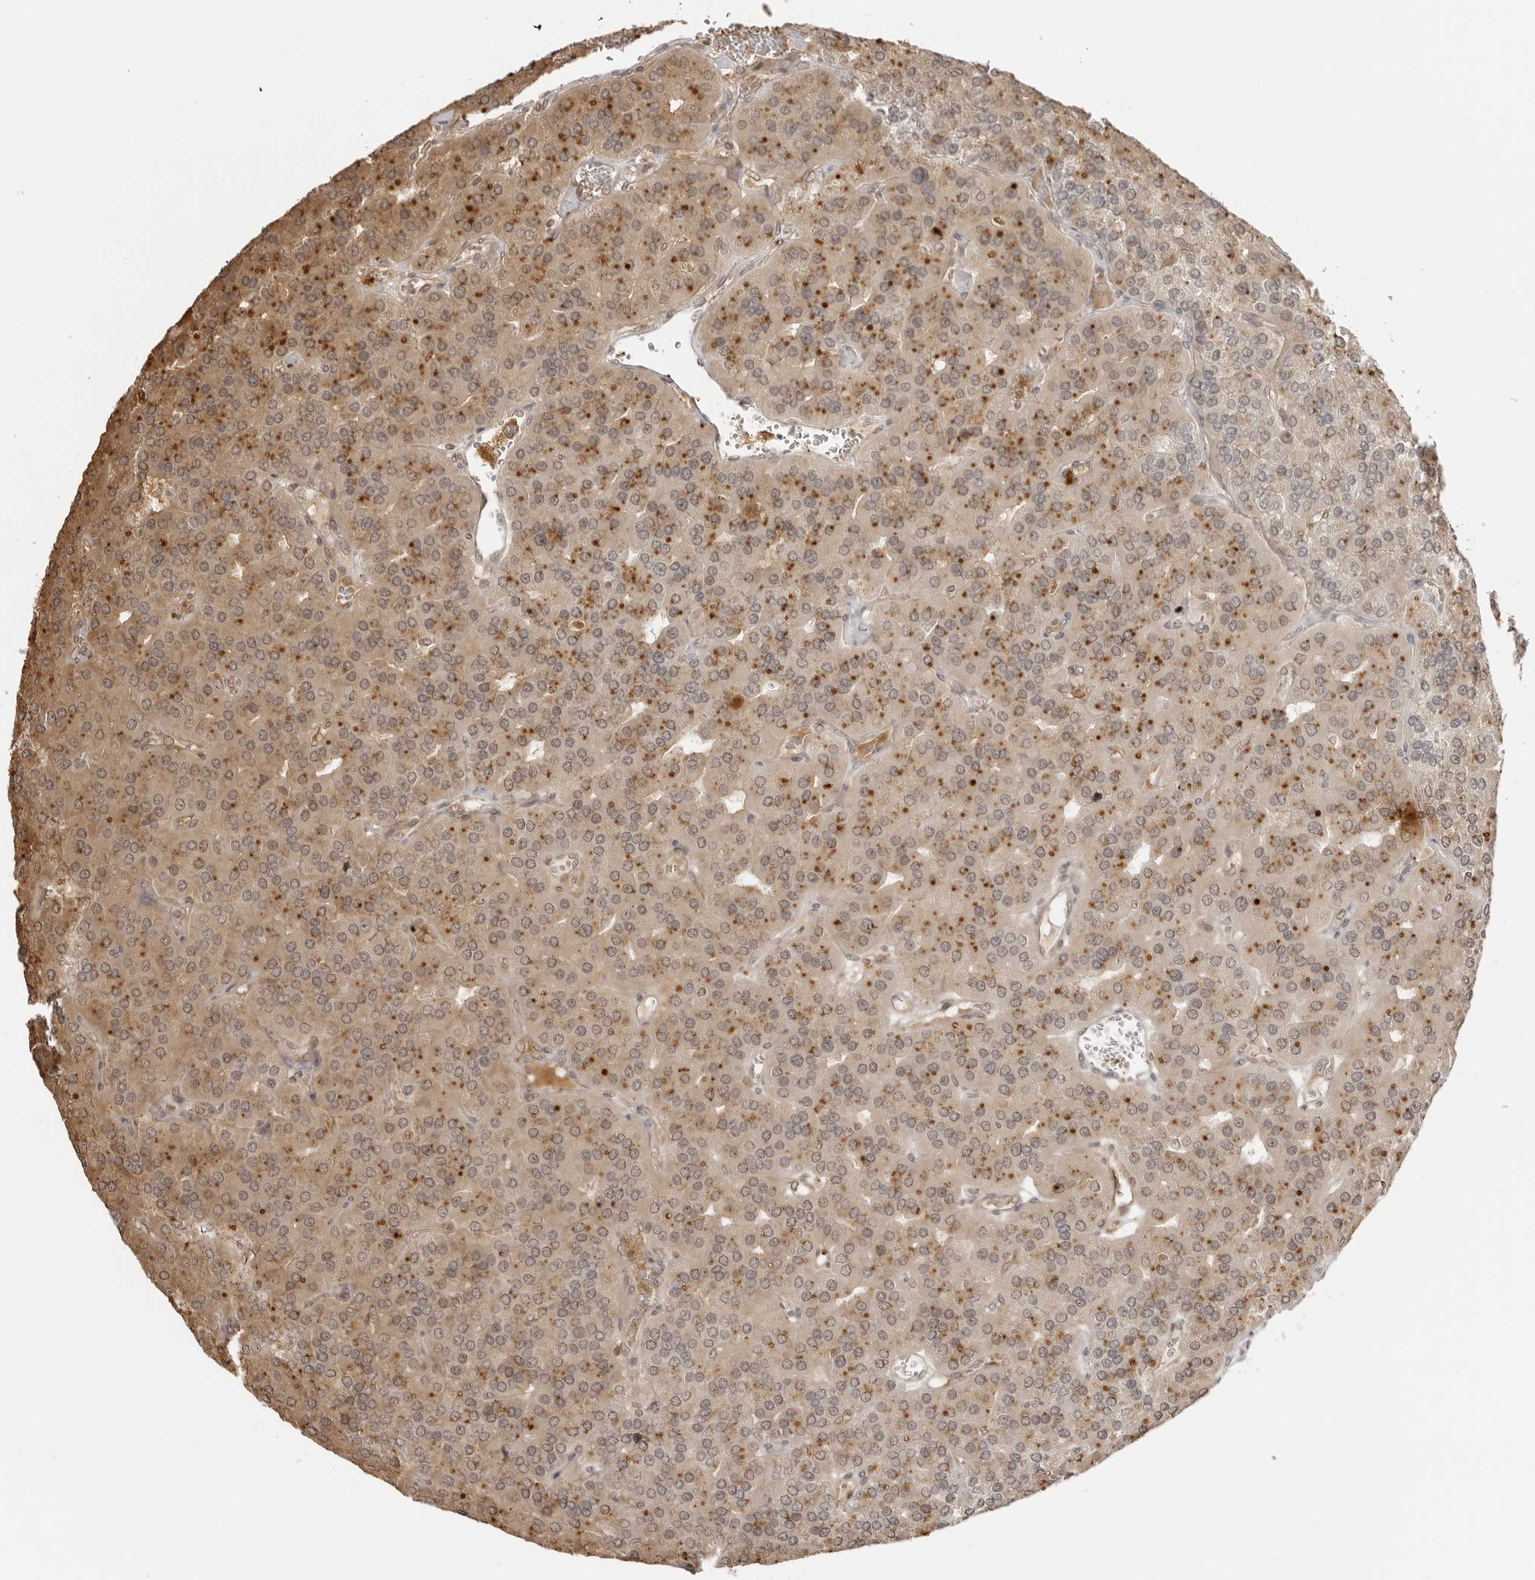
{"staining": {"intensity": "moderate", "quantity": ">75%", "location": "cytoplasmic/membranous"}, "tissue": "parathyroid gland", "cell_type": "Glandular cells", "image_type": "normal", "snomed": [{"axis": "morphology", "description": "Normal tissue, NOS"}, {"axis": "morphology", "description": "Adenoma, NOS"}, {"axis": "topography", "description": "Parathyroid gland"}], "caption": "High-power microscopy captured an immunohistochemistry micrograph of normal parathyroid gland, revealing moderate cytoplasmic/membranous expression in about >75% of glandular cells. (DAB IHC, brown staining for protein, blue staining for nuclei).", "gene": "IKBKE", "patient": {"sex": "female", "age": 86}}